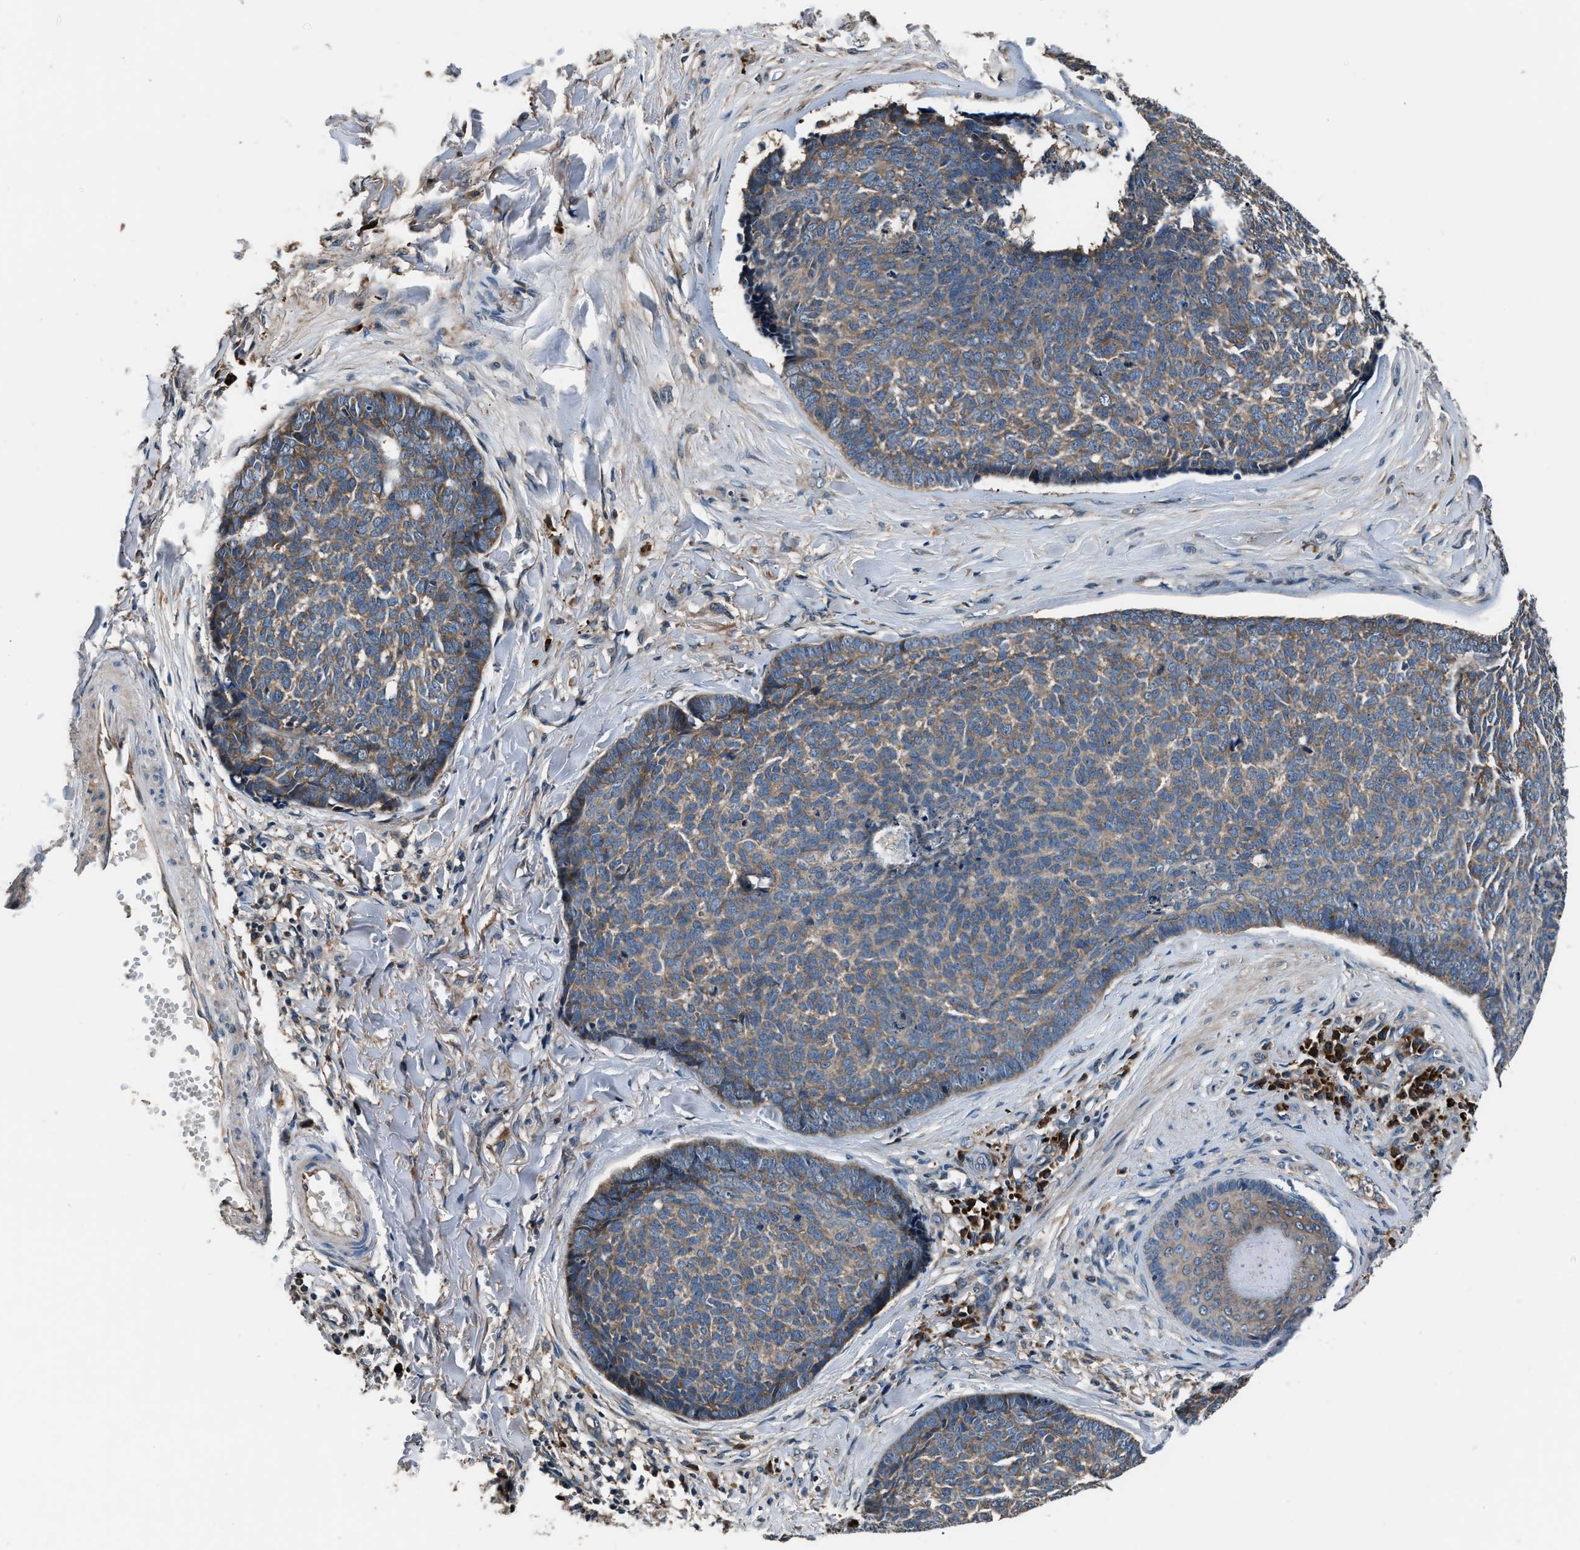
{"staining": {"intensity": "moderate", "quantity": ">75%", "location": "cytoplasmic/membranous"}, "tissue": "skin cancer", "cell_type": "Tumor cells", "image_type": "cancer", "snomed": [{"axis": "morphology", "description": "Basal cell carcinoma"}, {"axis": "topography", "description": "Skin"}], "caption": "The photomicrograph shows staining of skin cancer, revealing moderate cytoplasmic/membranous protein positivity (brown color) within tumor cells.", "gene": "IMPDH2", "patient": {"sex": "male", "age": 84}}